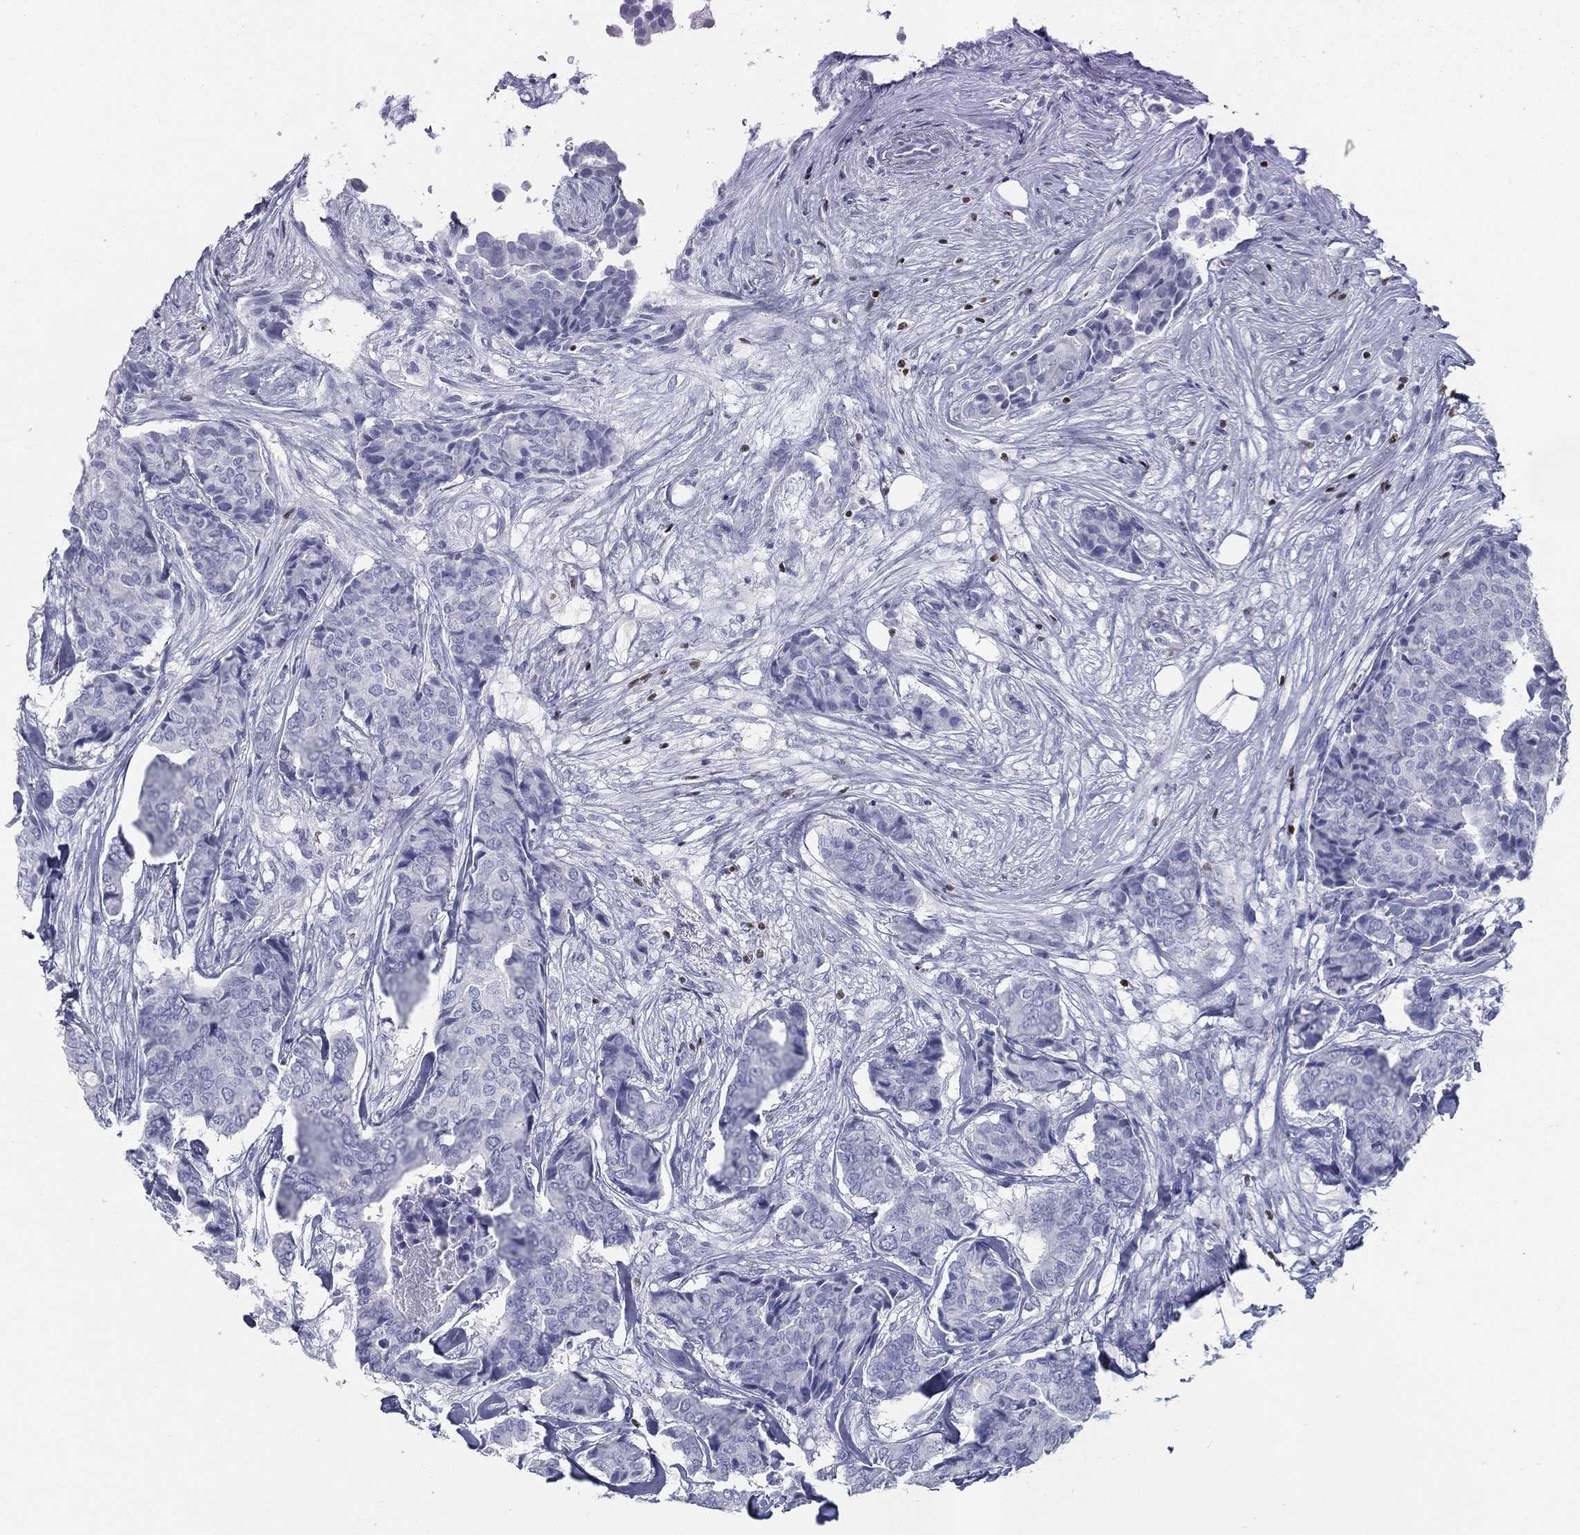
{"staining": {"intensity": "negative", "quantity": "none", "location": "none"}, "tissue": "breast cancer", "cell_type": "Tumor cells", "image_type": "cancer", "snomed": [{"axis": "morphology", "description": "Duct carcinoma"}, {"axis": "topography", "description": "Breast"}], "caption": "The micrograph exhibits no staining of tumor cells in breast intraductal carcinoma.", "gene": "PYHIN1", "patient": {"sex": "female", "age": 75}}